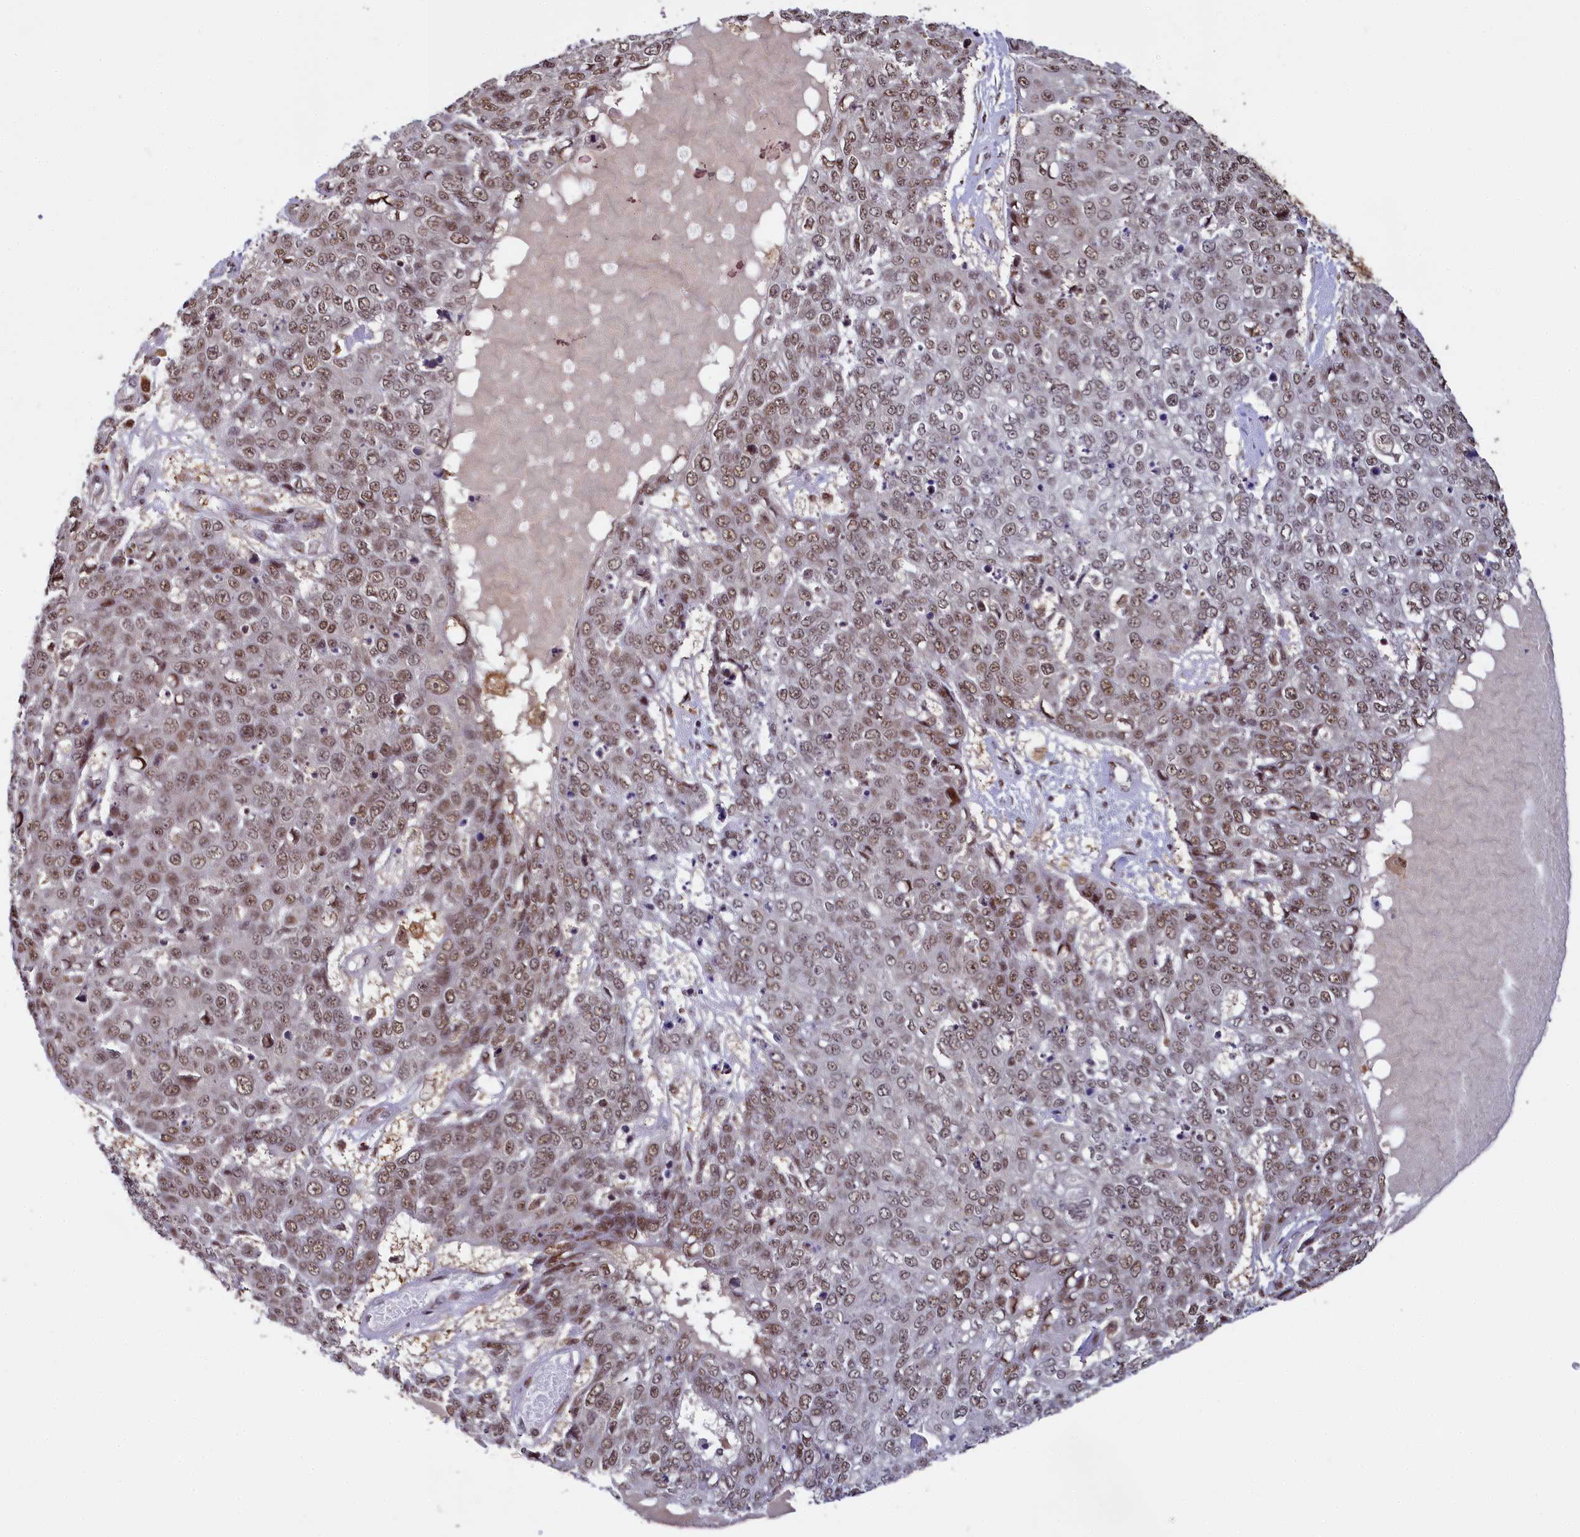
{"staining": {"intensity": "moderate", "quantity": ">75%", "location": "nuclear"}, "tissue": "skin cancer", "cell_type": "Tumor cells", "image_type": "cancer", "snomed": [{"axis": "morphology", "description": "Squamous cell carcinoma, NOS"}, {"axis": "topography", "description": "Skin"}], "caption": "There is medium levels of moderate nuclear expression in tumor cells of skin cancer (squamous cell carcinoma), as demonstrated by immunohistochemical staining (brown color).", "gene": "PPHLN1", "patient": {"sex": "female", "age": 44}}